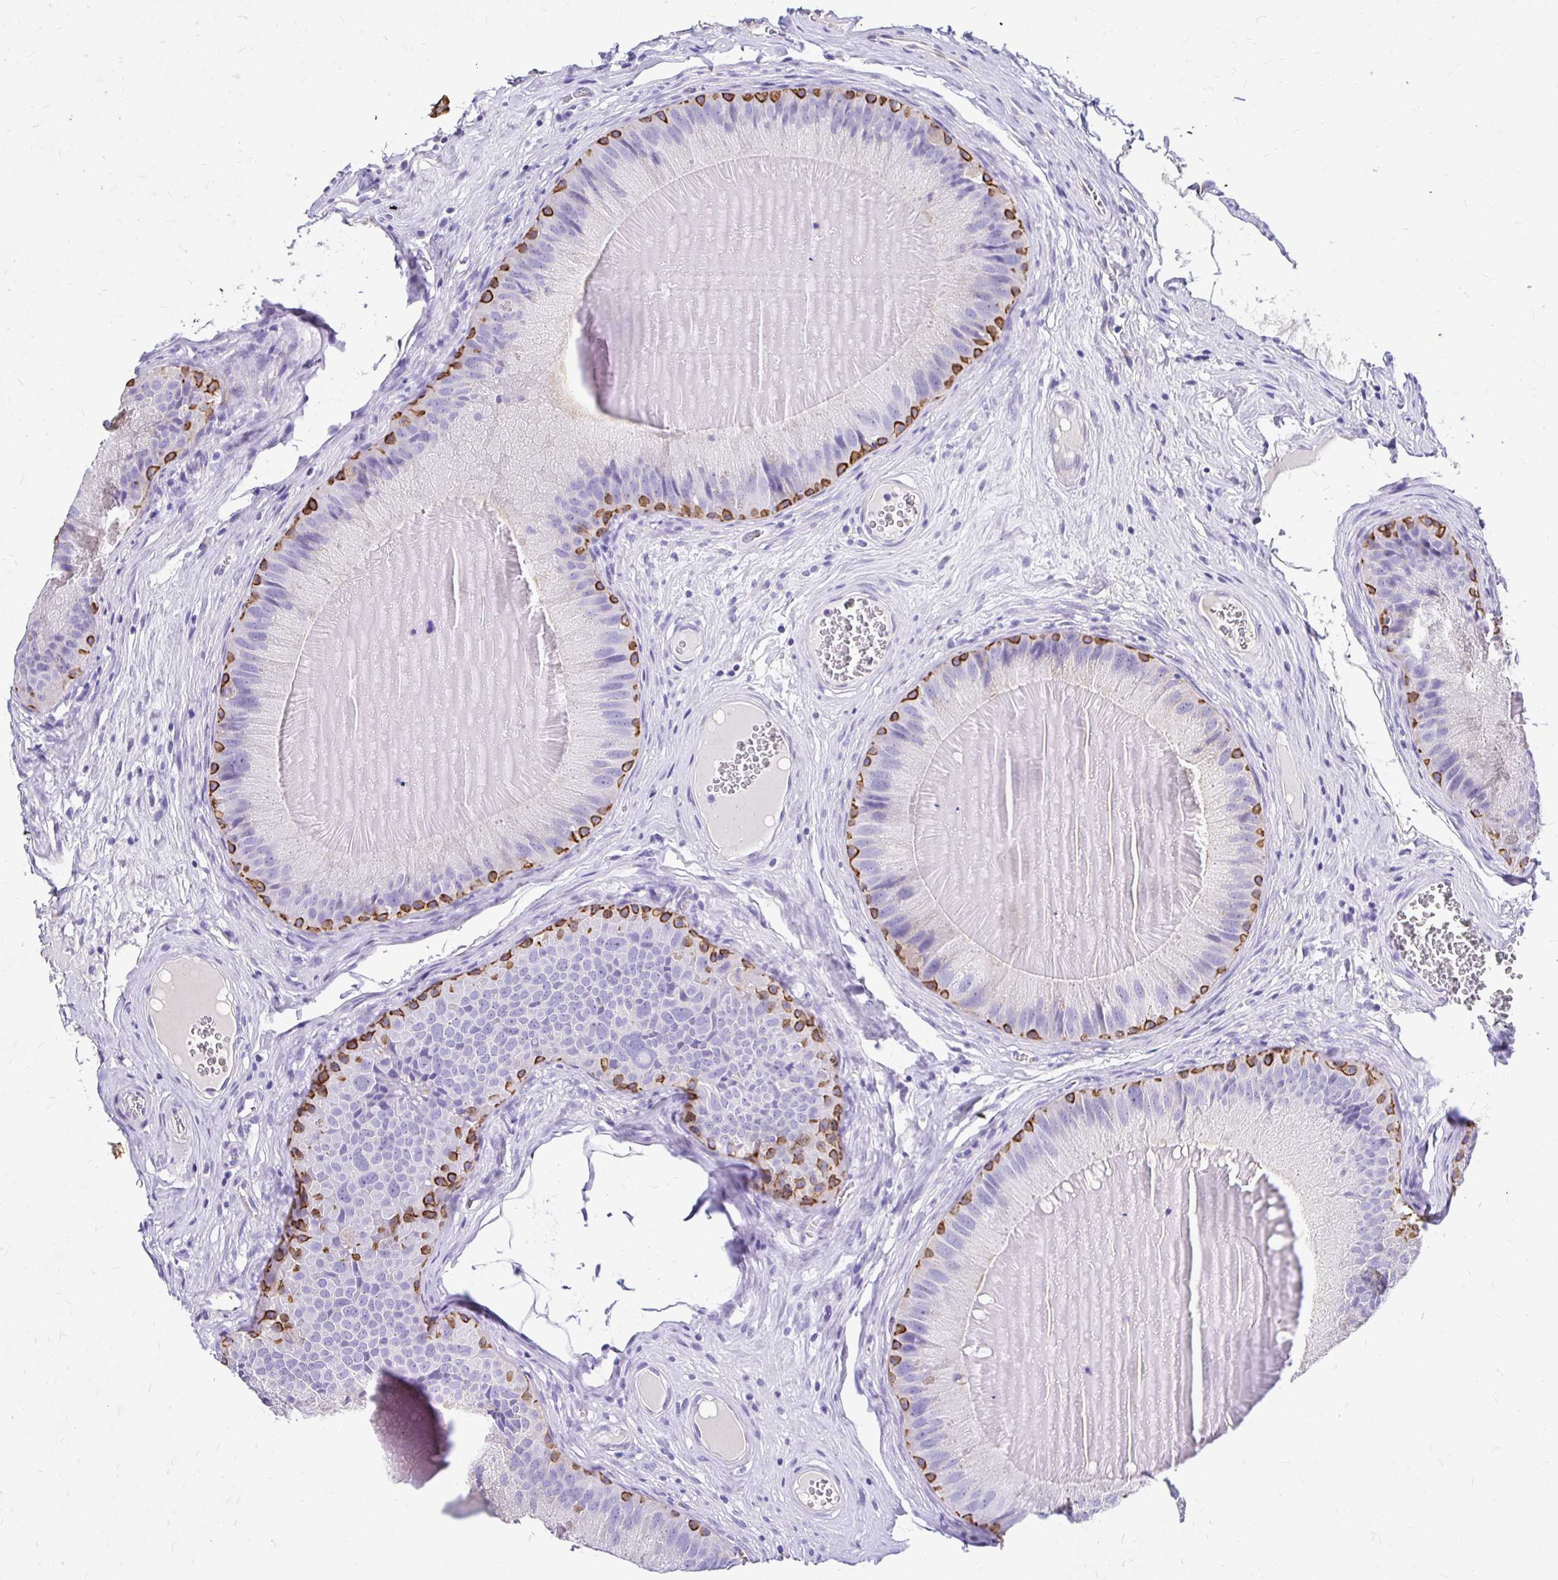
{"staining": {"intensity": "strong", "quantity": "<25%", "location": "cytoplasmic/membranous"}, "tissue": "epididymis", "cell_type": "Glandular cells", "image_type": "normal", "snomed": [{"axis": "morphology", "description": "Normal tissue, NOS"}, {"axis": "topography", "description": "Epididymis, spermatic cord, NOS"}], "caption": "Protein expression by immunohistochemistry (IHC) exhibits strong cytoplasmic/membranous staining in approximately <25% of glandular cells in normal epididymis. The staining was performed using DAB to visualize the protein expression in brown, while the nuclei were stained in blue with hematoxylin (Magnification: 20x).", "gene": "TAF1D", "patient": {"sex": "male", "age": 39}}